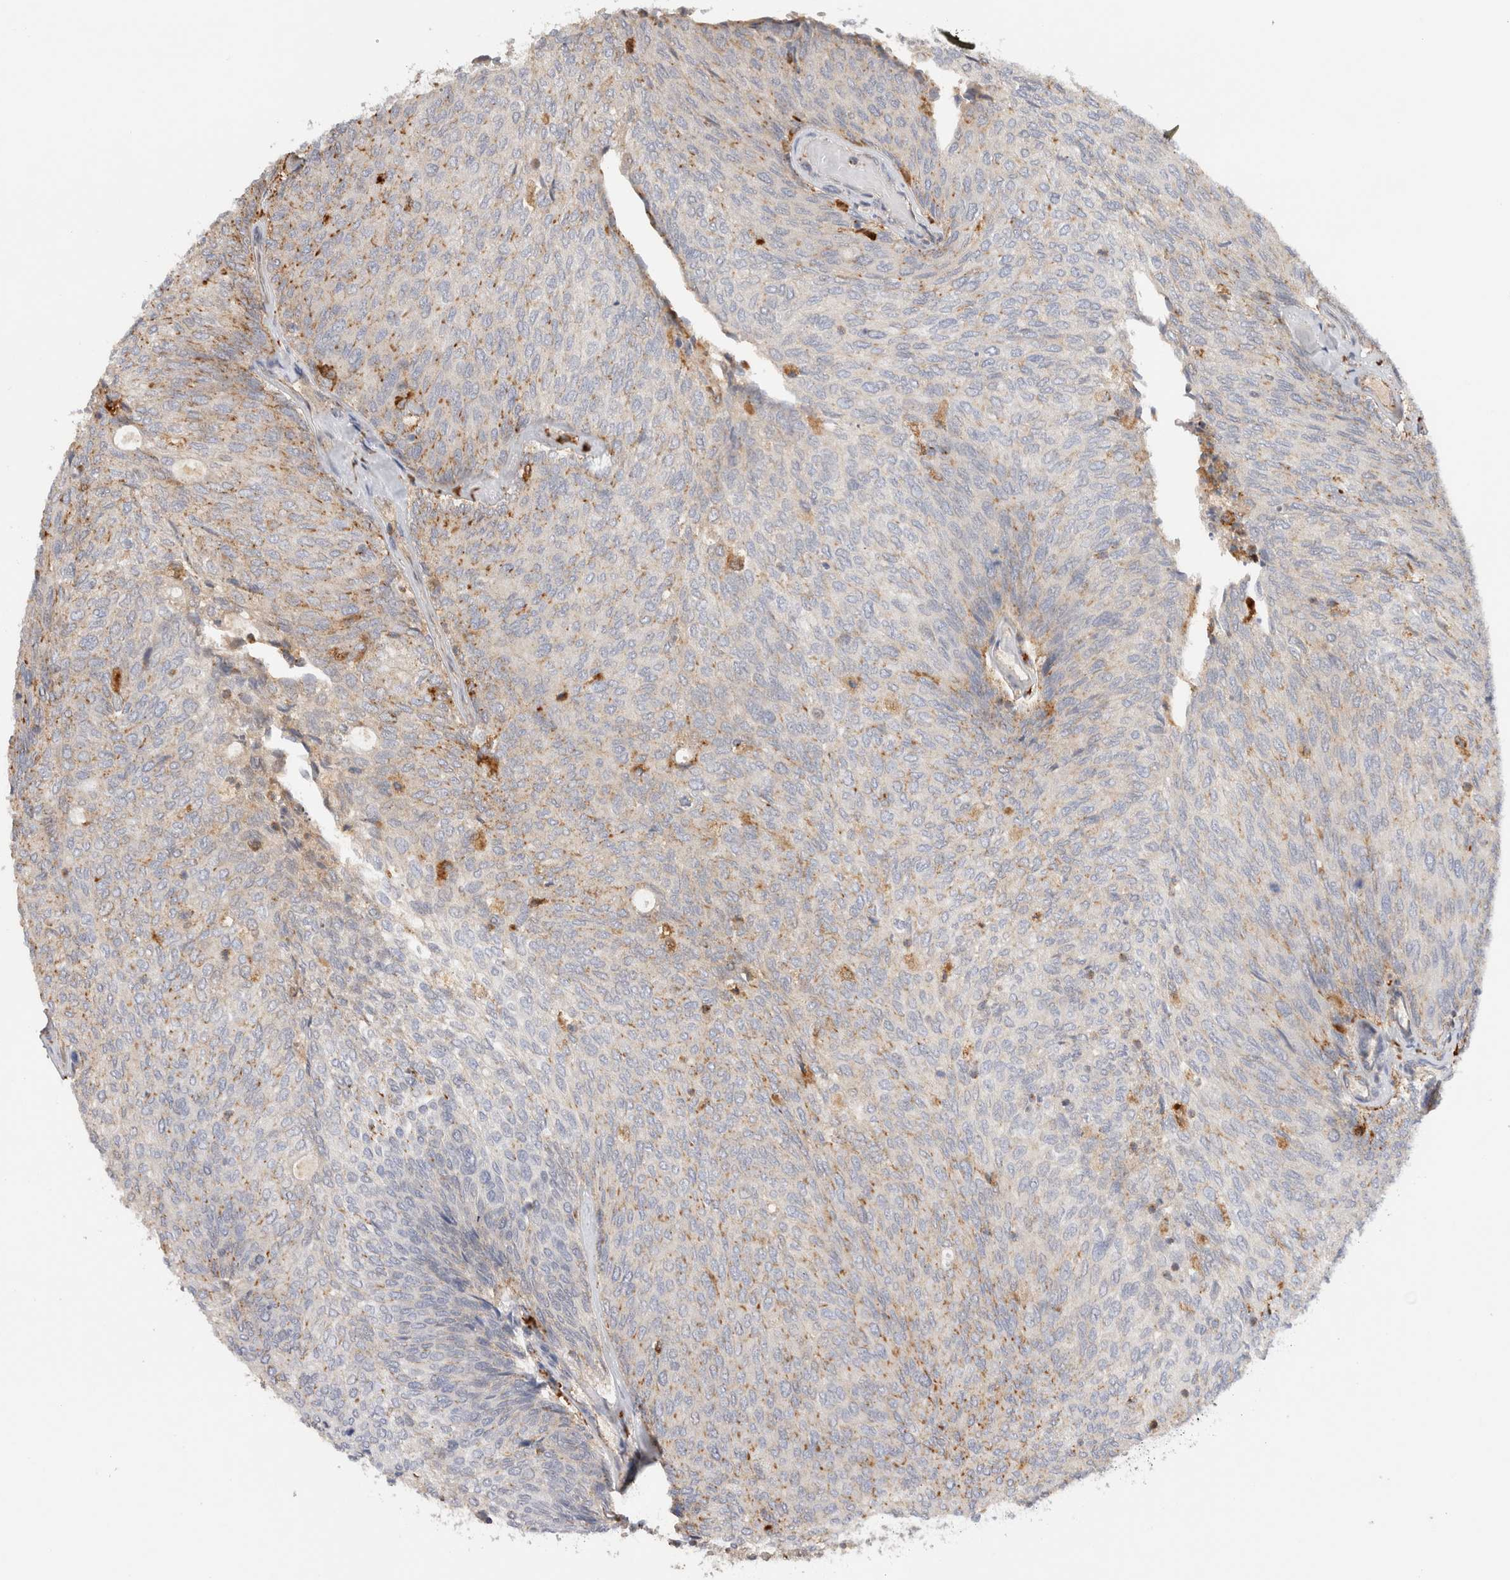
{"staining": {"intensity": "moderate", "quantity": "<25%", "location": "cytoplasmic/membranous"}, "tissue": "urothelial cancer", "cell_type": "Tumor cells", "image_type": "cancer", "snomed": [{"axis": "morphology", "description": "Urothelial carcinoma, Low grade"}, {"axis": "topography", "description": "Urinary bladder"}], "caption": "Tumor cells show moderate cytoplasmic/membranous staining in about <25% of cells in urothelial carcinoma (low-grade).", "gene": "GNS", "patient": {"sex": "female", "age": 79}}